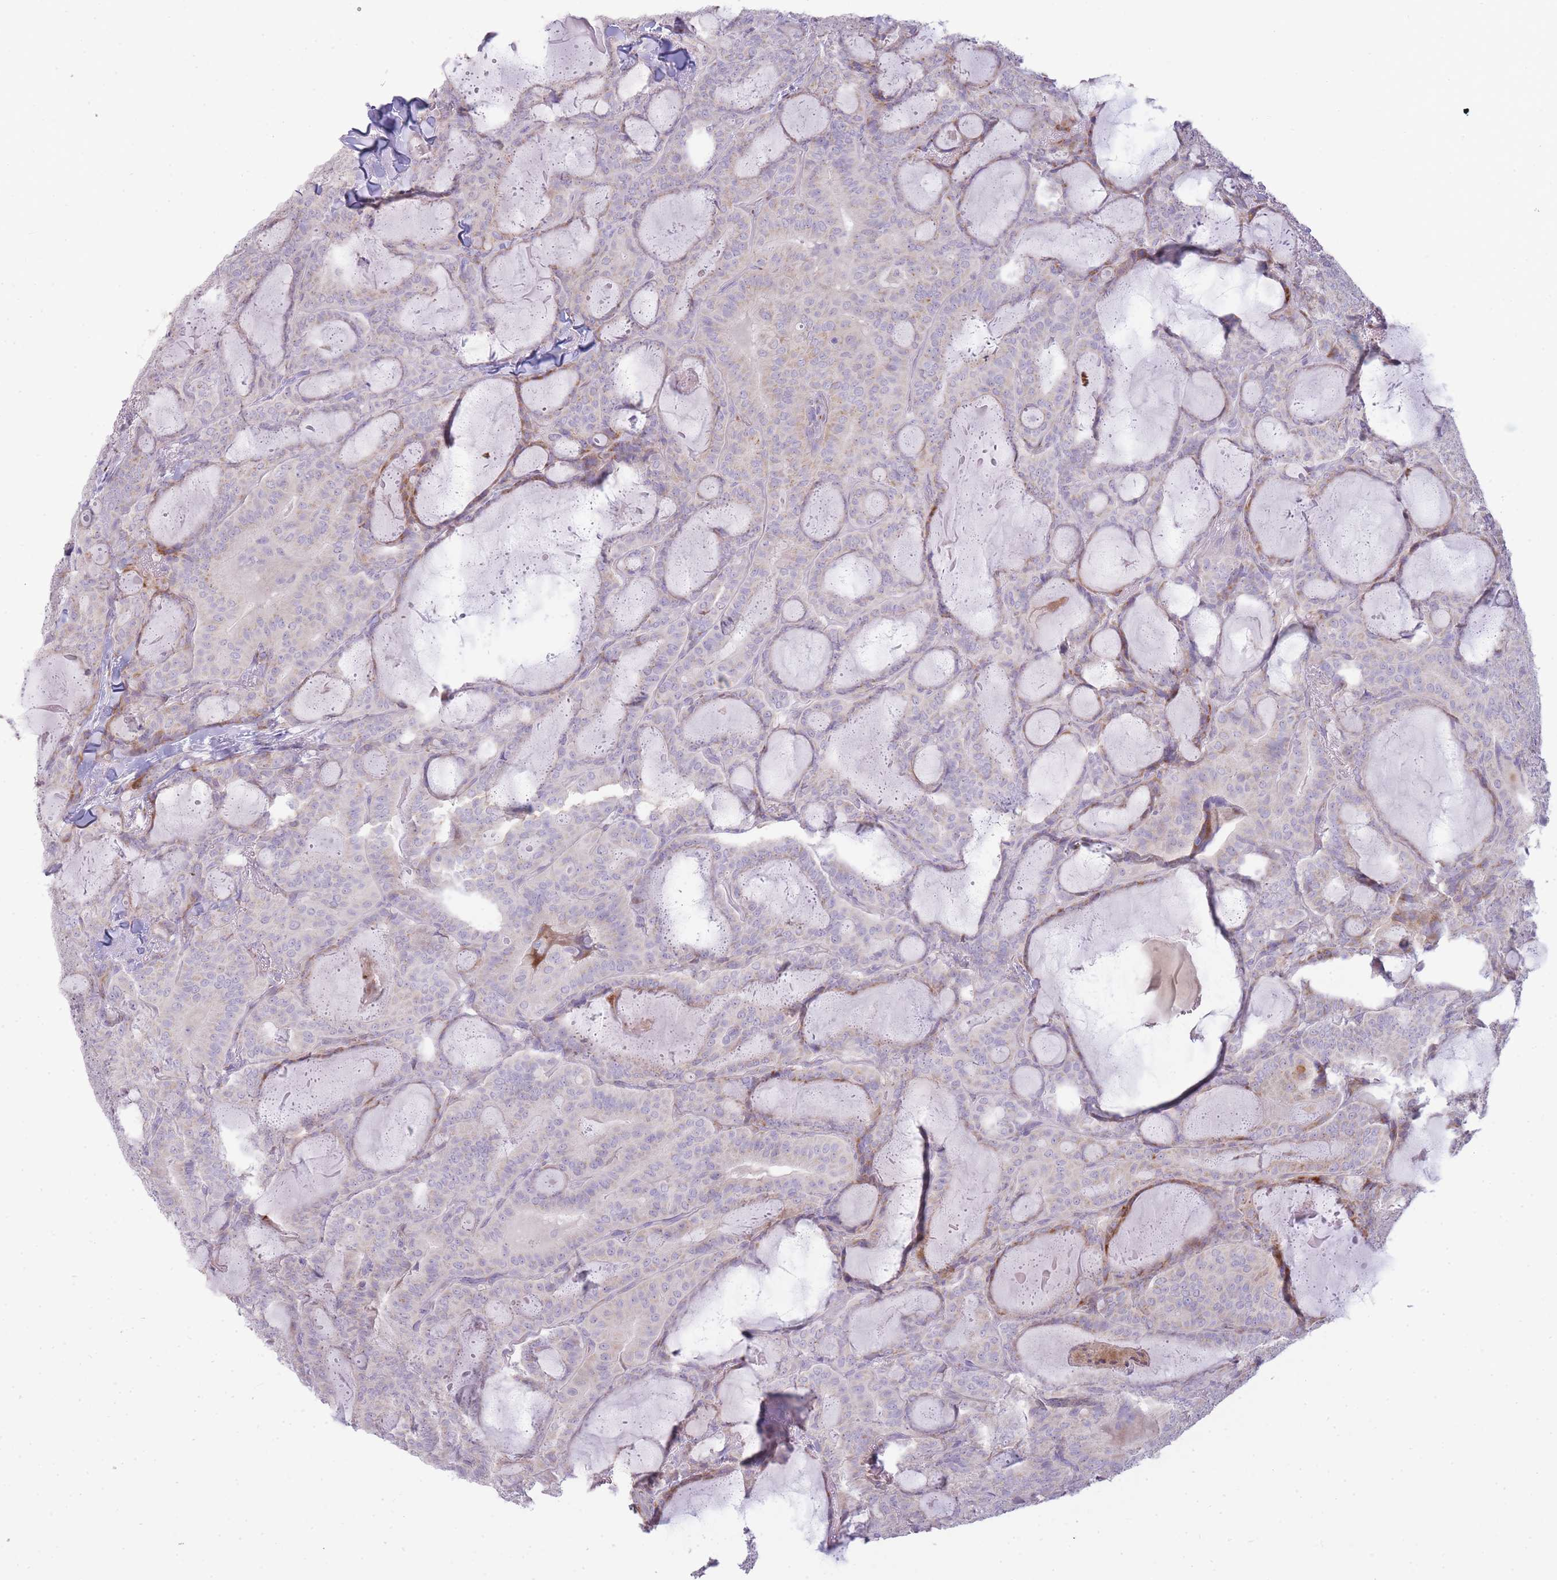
{"staining": {"intensity": "weak", "quantity": "<25%", "location": "cytoplasmic/membranous"}, "tissue": "thyroid cancer", "cell_type": "Tumor cells", "image_type": "cancer", "snomed": [{"axis": "morphology", "description": "Papillary adenocarcinoma, NOS"}, {"axis": "topography", "description": "Thyroid gland"}], "caption": "High power microscopy image of an immunohistochemistry image of thyroid cancer, revealing no significant expression in tumor cells. The staining is performed using DAB brown chromogen with nuclei counter-stained in using hematoxylin.", "gene": "PPP3R2", "patient": {"sex": "female", "age": 68}}